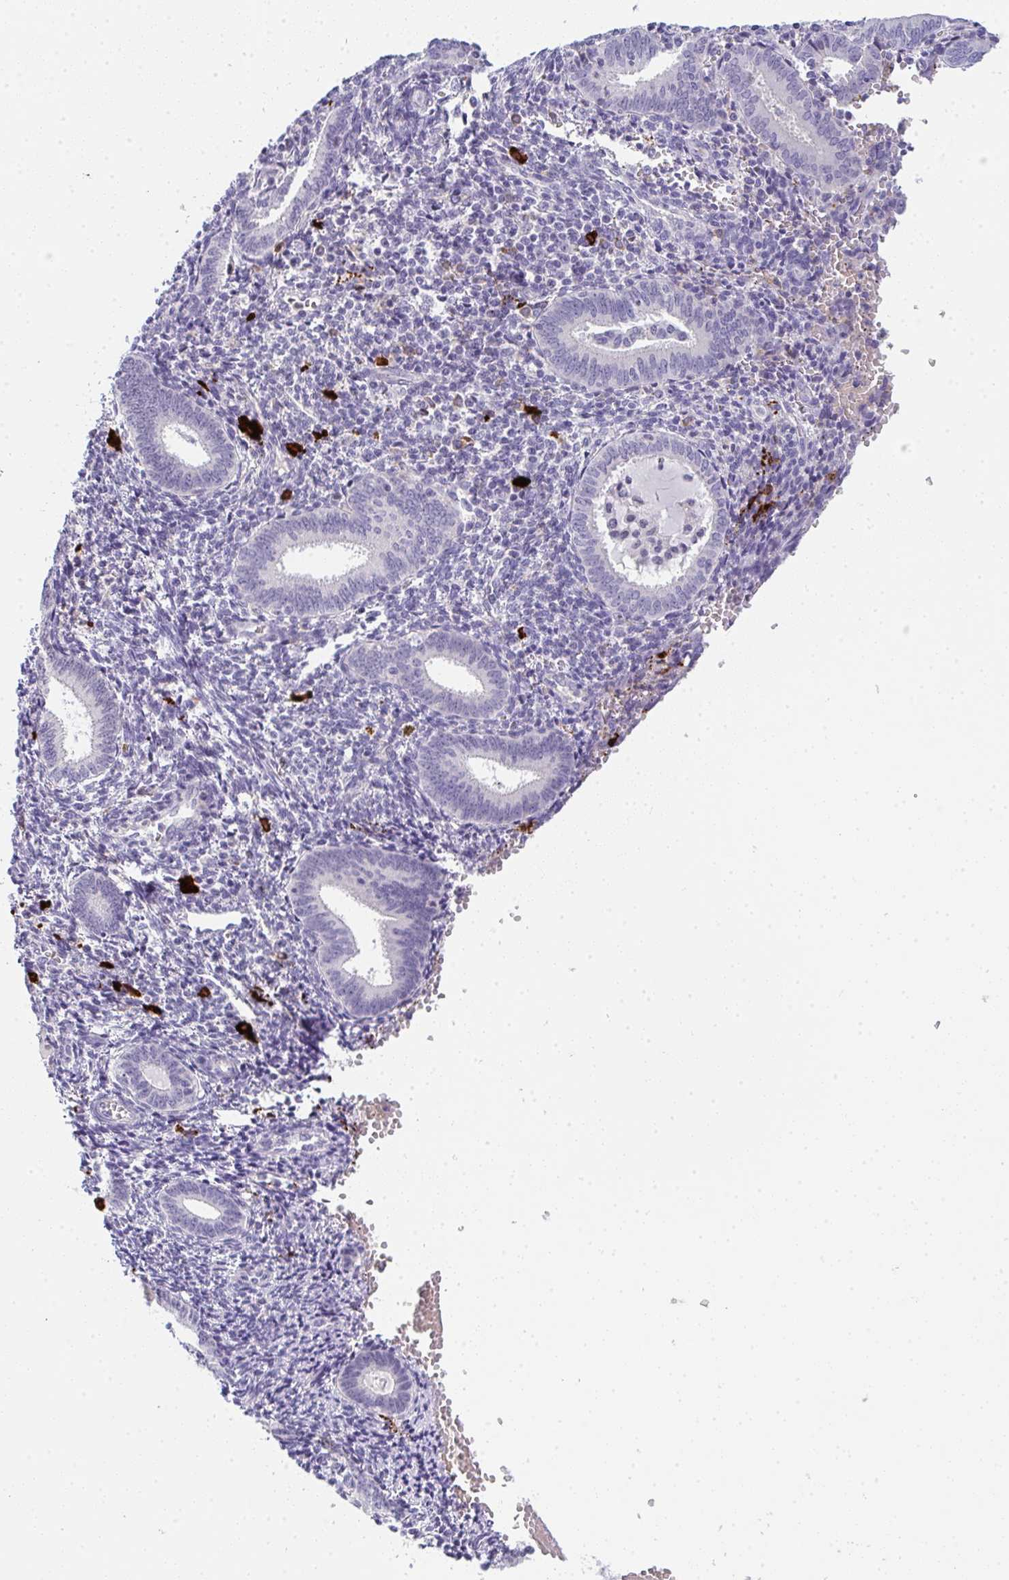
{"staining": {"intensity": "negative", "quantity": "none", "location": "none"}, "tissue": "endometrium", "cell_type": "Cells in endometrial stroma", "image_type": "normal", "snomed": [{"axis": "morphology", "description": "Normal tissue, NOS"}, {"axis": "topography", "description": "Endometrium"}], "caption": "Immunohistochemistry (IHC) of normal endometrium shows no staining in cells in endometrial stroma.", "gene": "CACNA1S", "patient": {"sex": "female", "age": 41}}